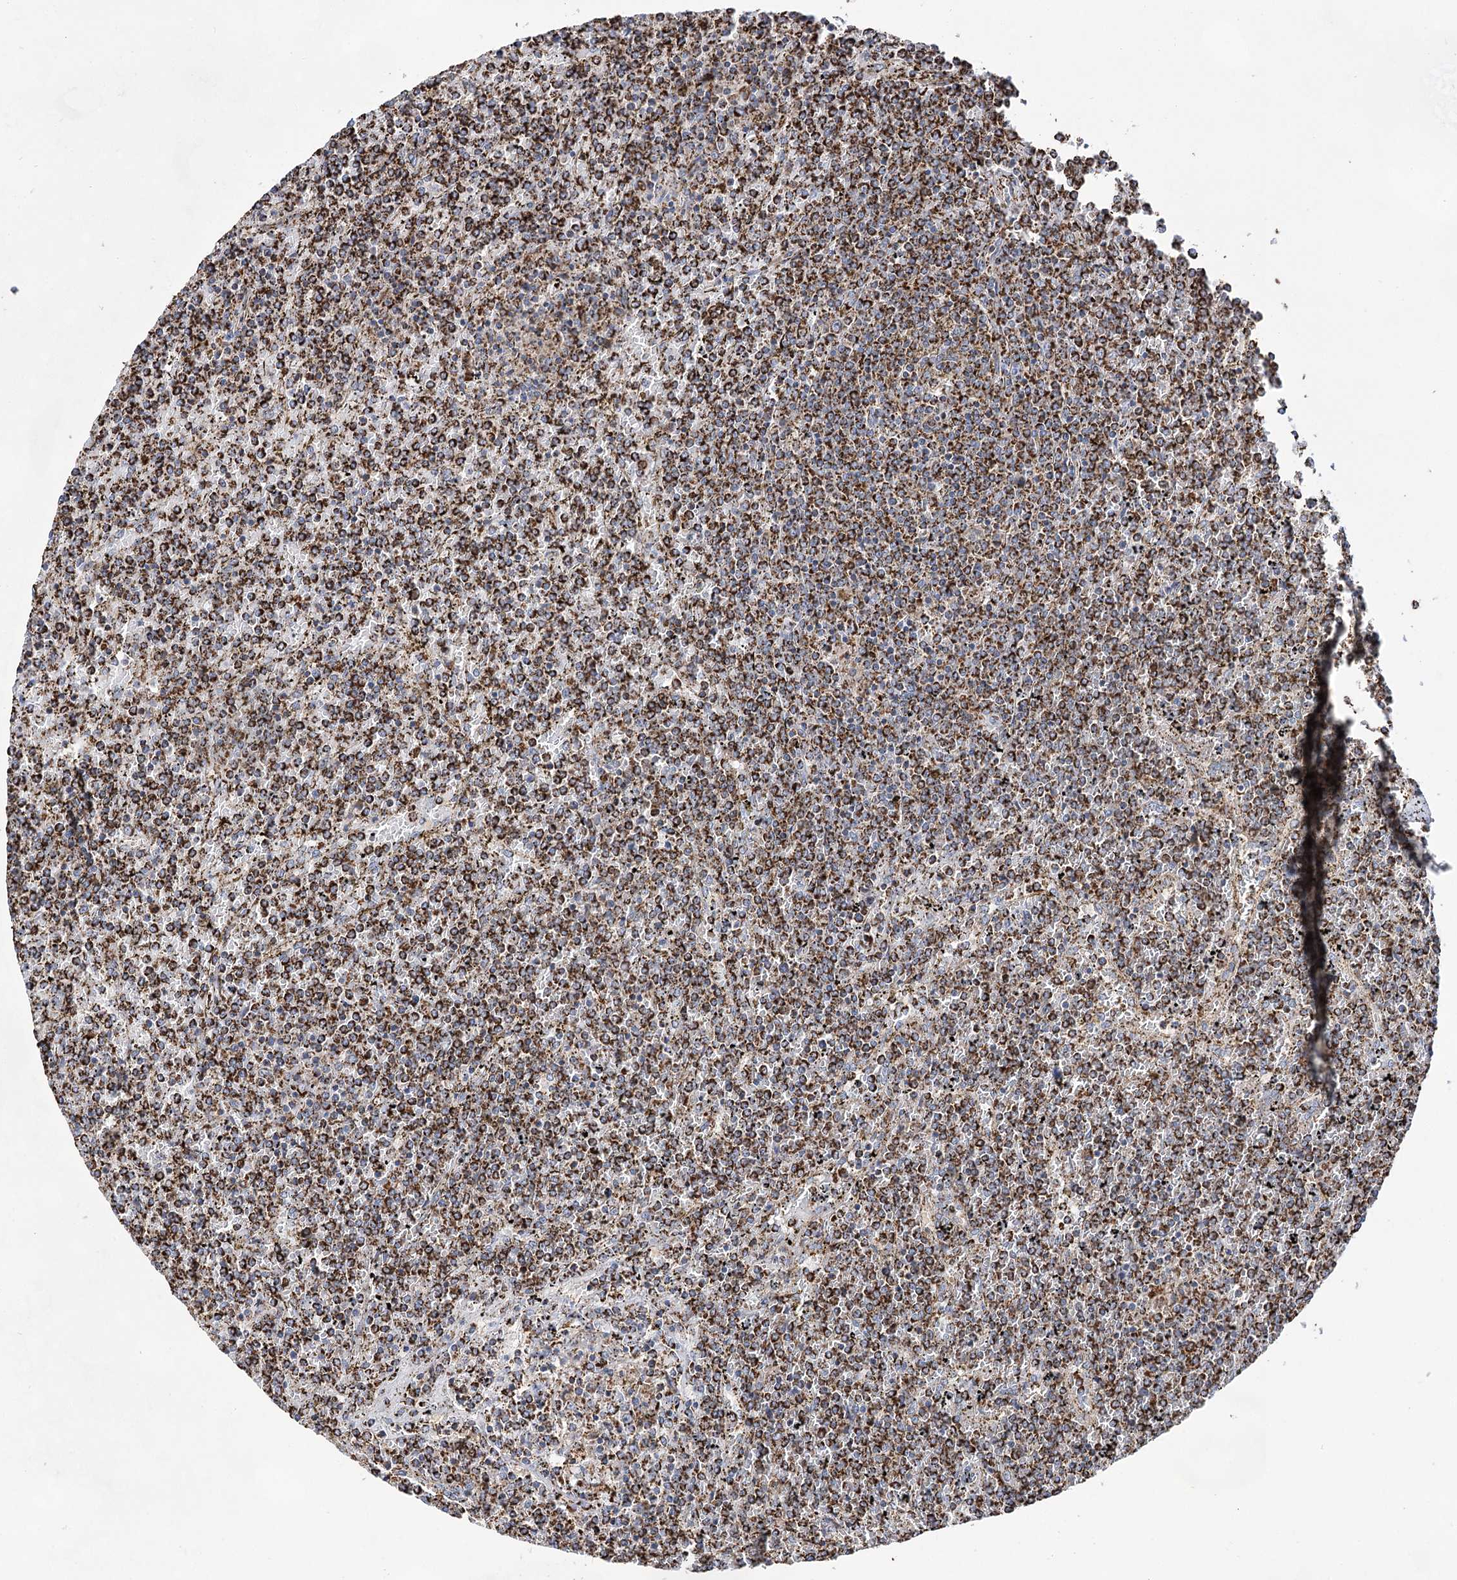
{"staining": {"intensity": "strong", "quantity": ">75%", "location": "cytoplasmic/membranous"}, "tissue": "lymphoma", "cell_type": "Tumor cells", "image_type": "cancer", "snomed": [{"axis": "morphology", "description": "Malignant lymphoma, non-Hodgkin's type, Low grade"}, {"axis": "topography", "description": "Spleen"}], "caption": "A brown stain shows strong cytoplasmic/membranous expression of a protein in human lymphoma tumor cells.", "gene": "NADK2", "patient": {"sex": "female", "age": 19}}